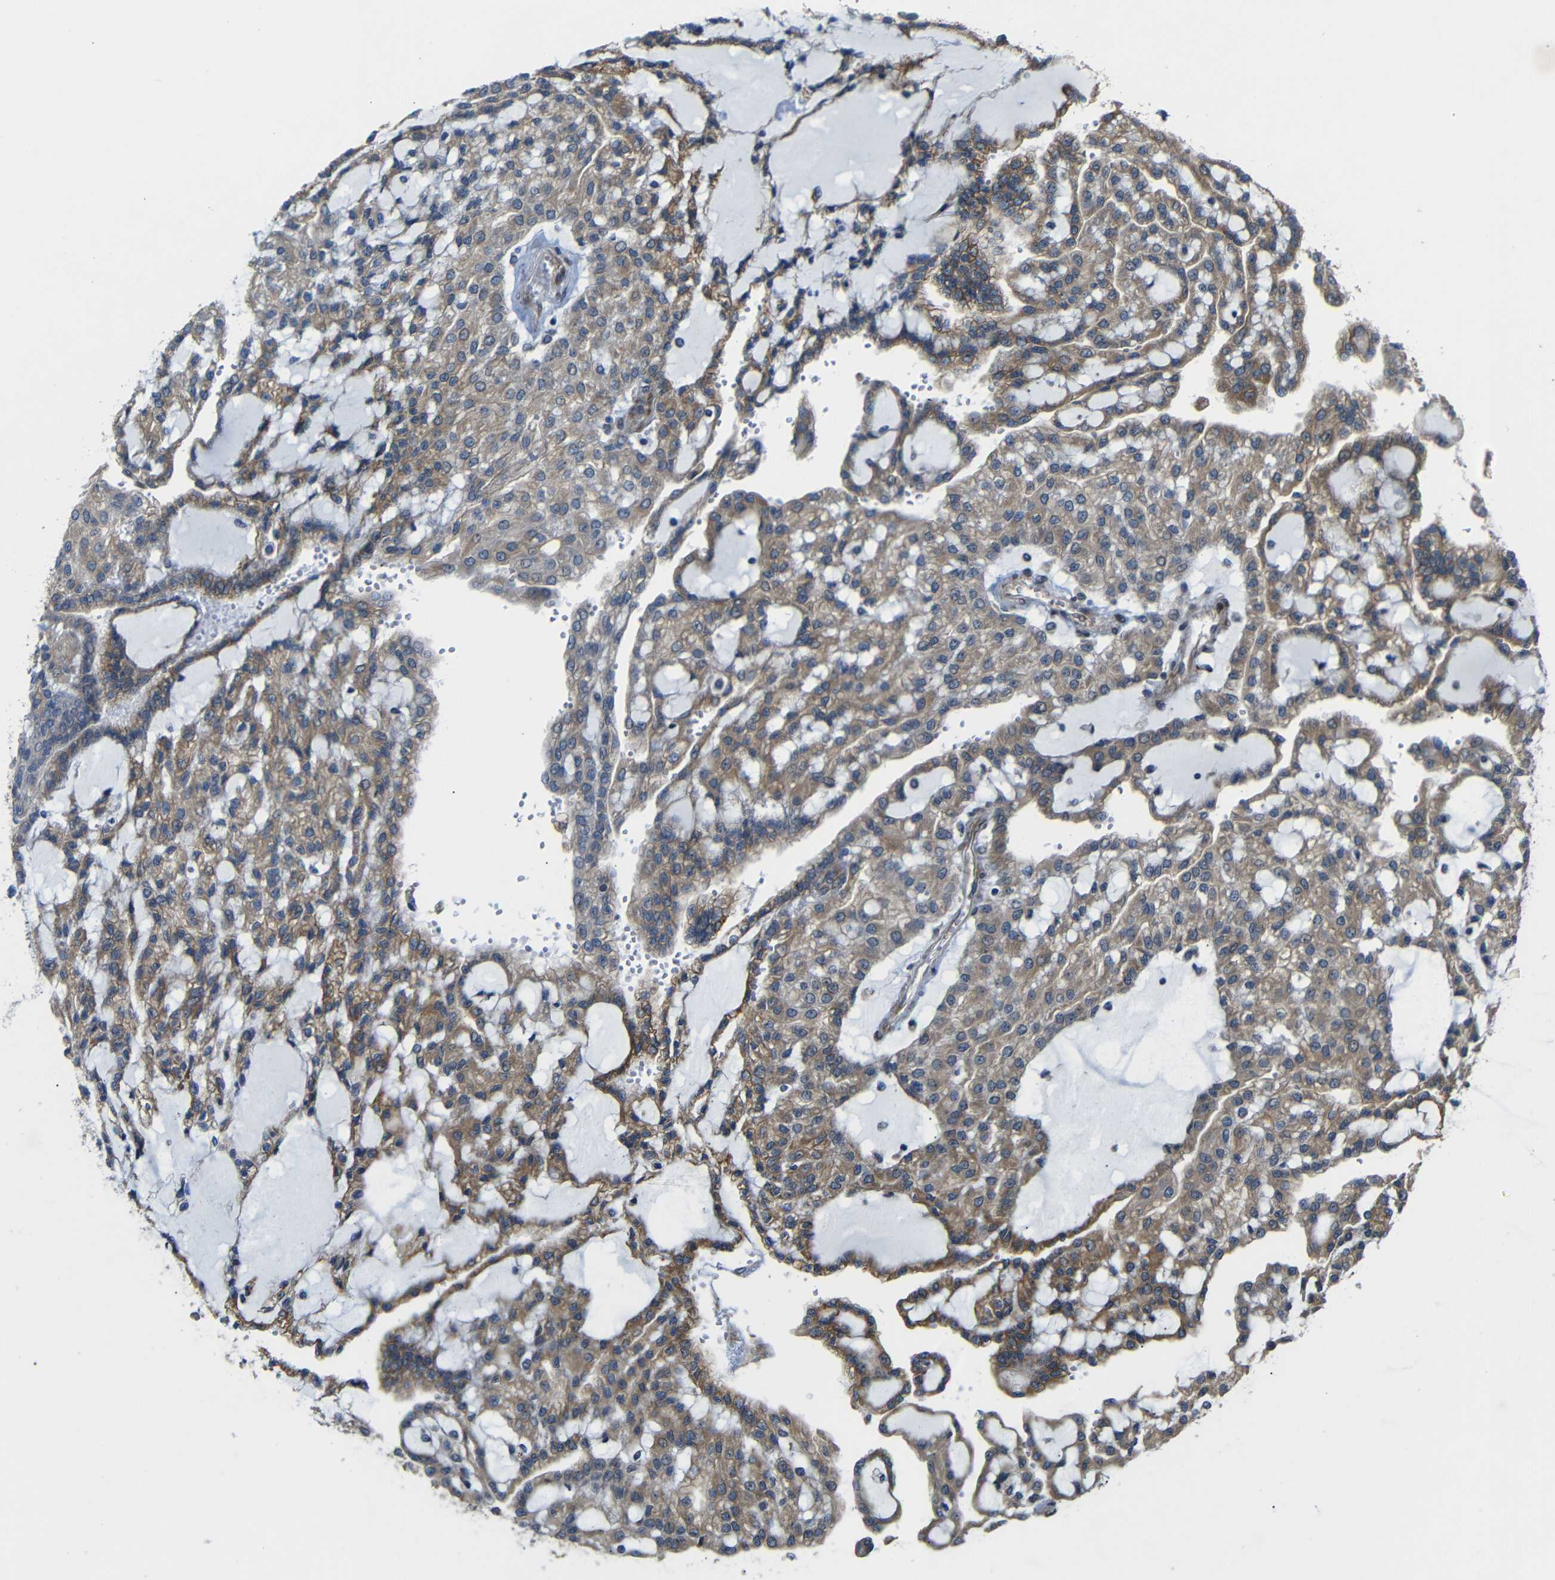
{"staining": {"intensity": "moderate", "quantity": ">75%", "location": "cytoplasmic/membranous"}, "tissue": "renal cancer", "cell_type": "Tumor cells", "image_type": "cancer", "snomed": [{"axis": "morphology", "description": "Adenocarcinoma, NOS"}, {"axis": "topography", "description": "Kidney"}], "caption": "This image shows renal cancer stained with immunohistochemistry to label a protein in brown. The cytoplasmic/membranous of tumor cells show moderate positivity for the protein. Nuclei are counter-stained blue.", "gene": "P3H2", "patient": {"sex": "male", "age": 63}}